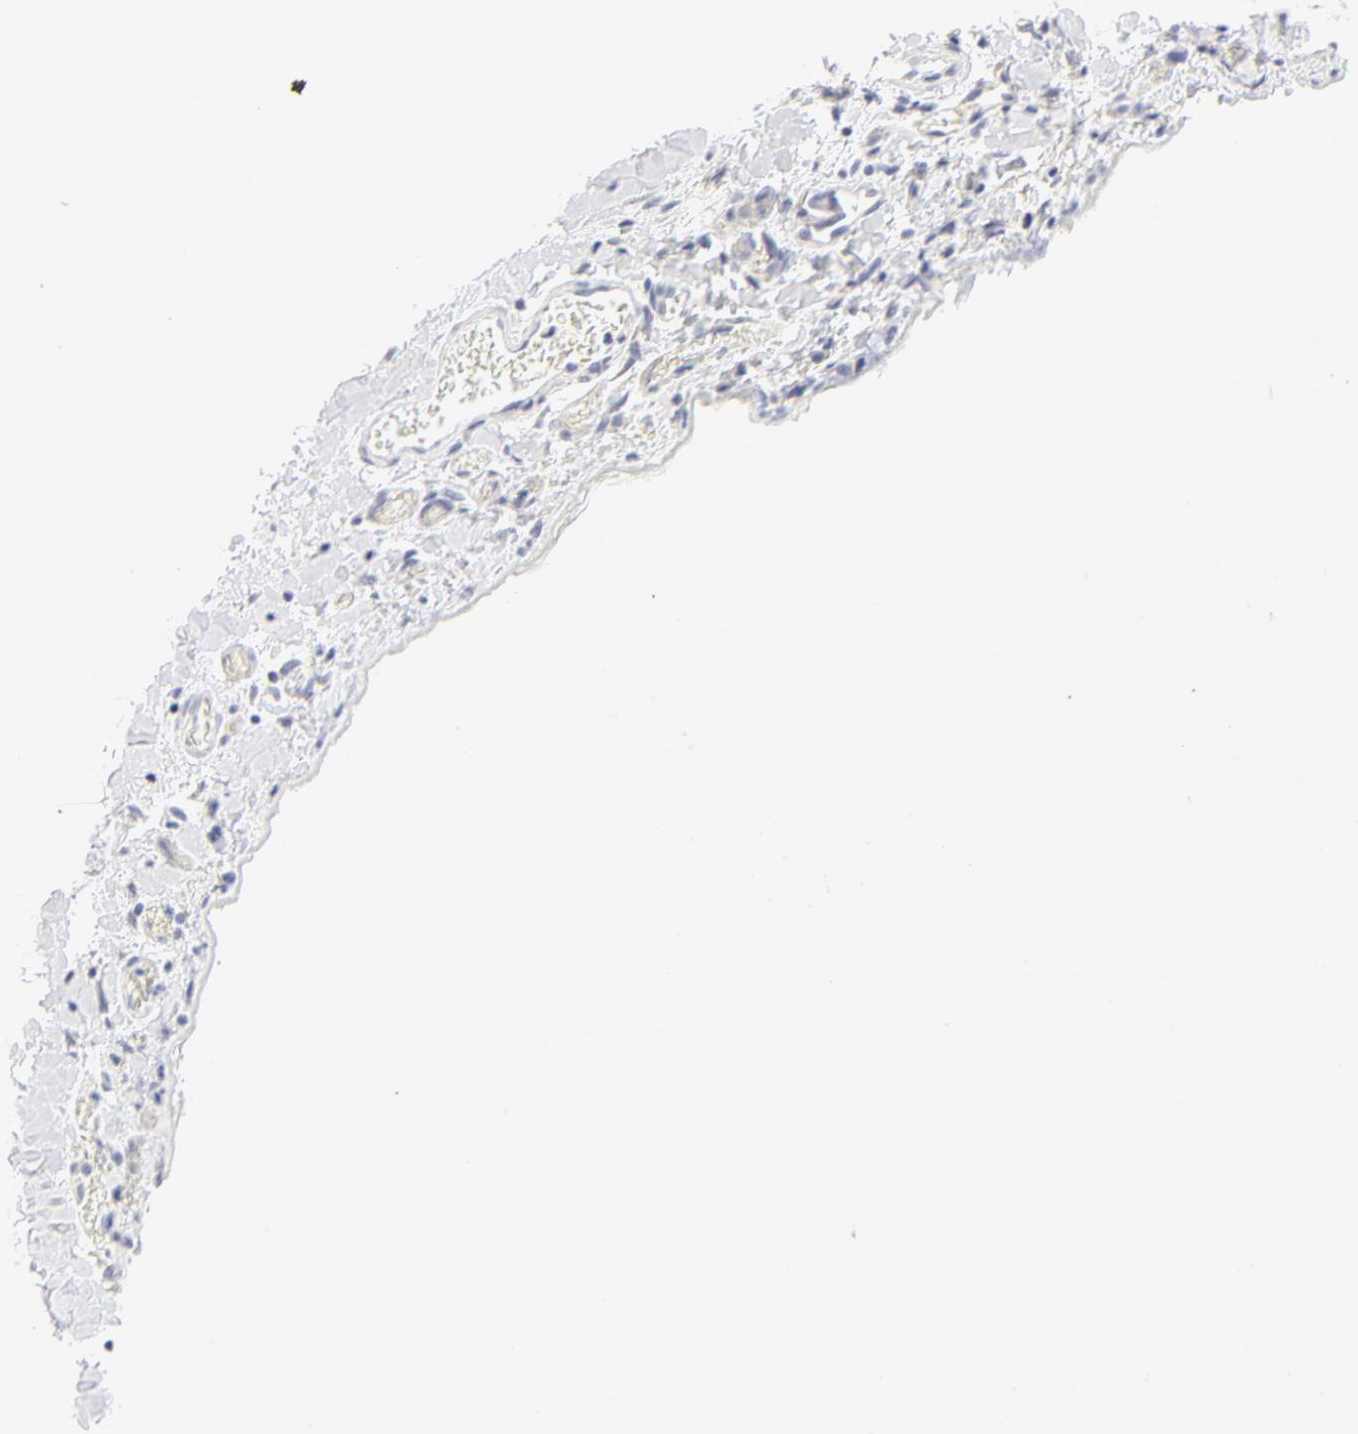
{"staining": {"intensity": "negative", "quantity": "none", "location": "none"}, "tissue": "stomach cancer", "cell_type": "Tumor cells", "image_type": "cancer", "snomed": [{"axis": "morphology", "description": "Adenocarcinoma, NOS"}, {"axis": "topography", "description": "Stomach, upper"}], "caption": "High magnification brightfield microscopy of stomach cancer stained with DAB (brown) and counterstained with hematoxylin (blue): tumor cells show no significant expression.", "gene": "NPNT", "patient": {"sex": "male", "age": 47}}